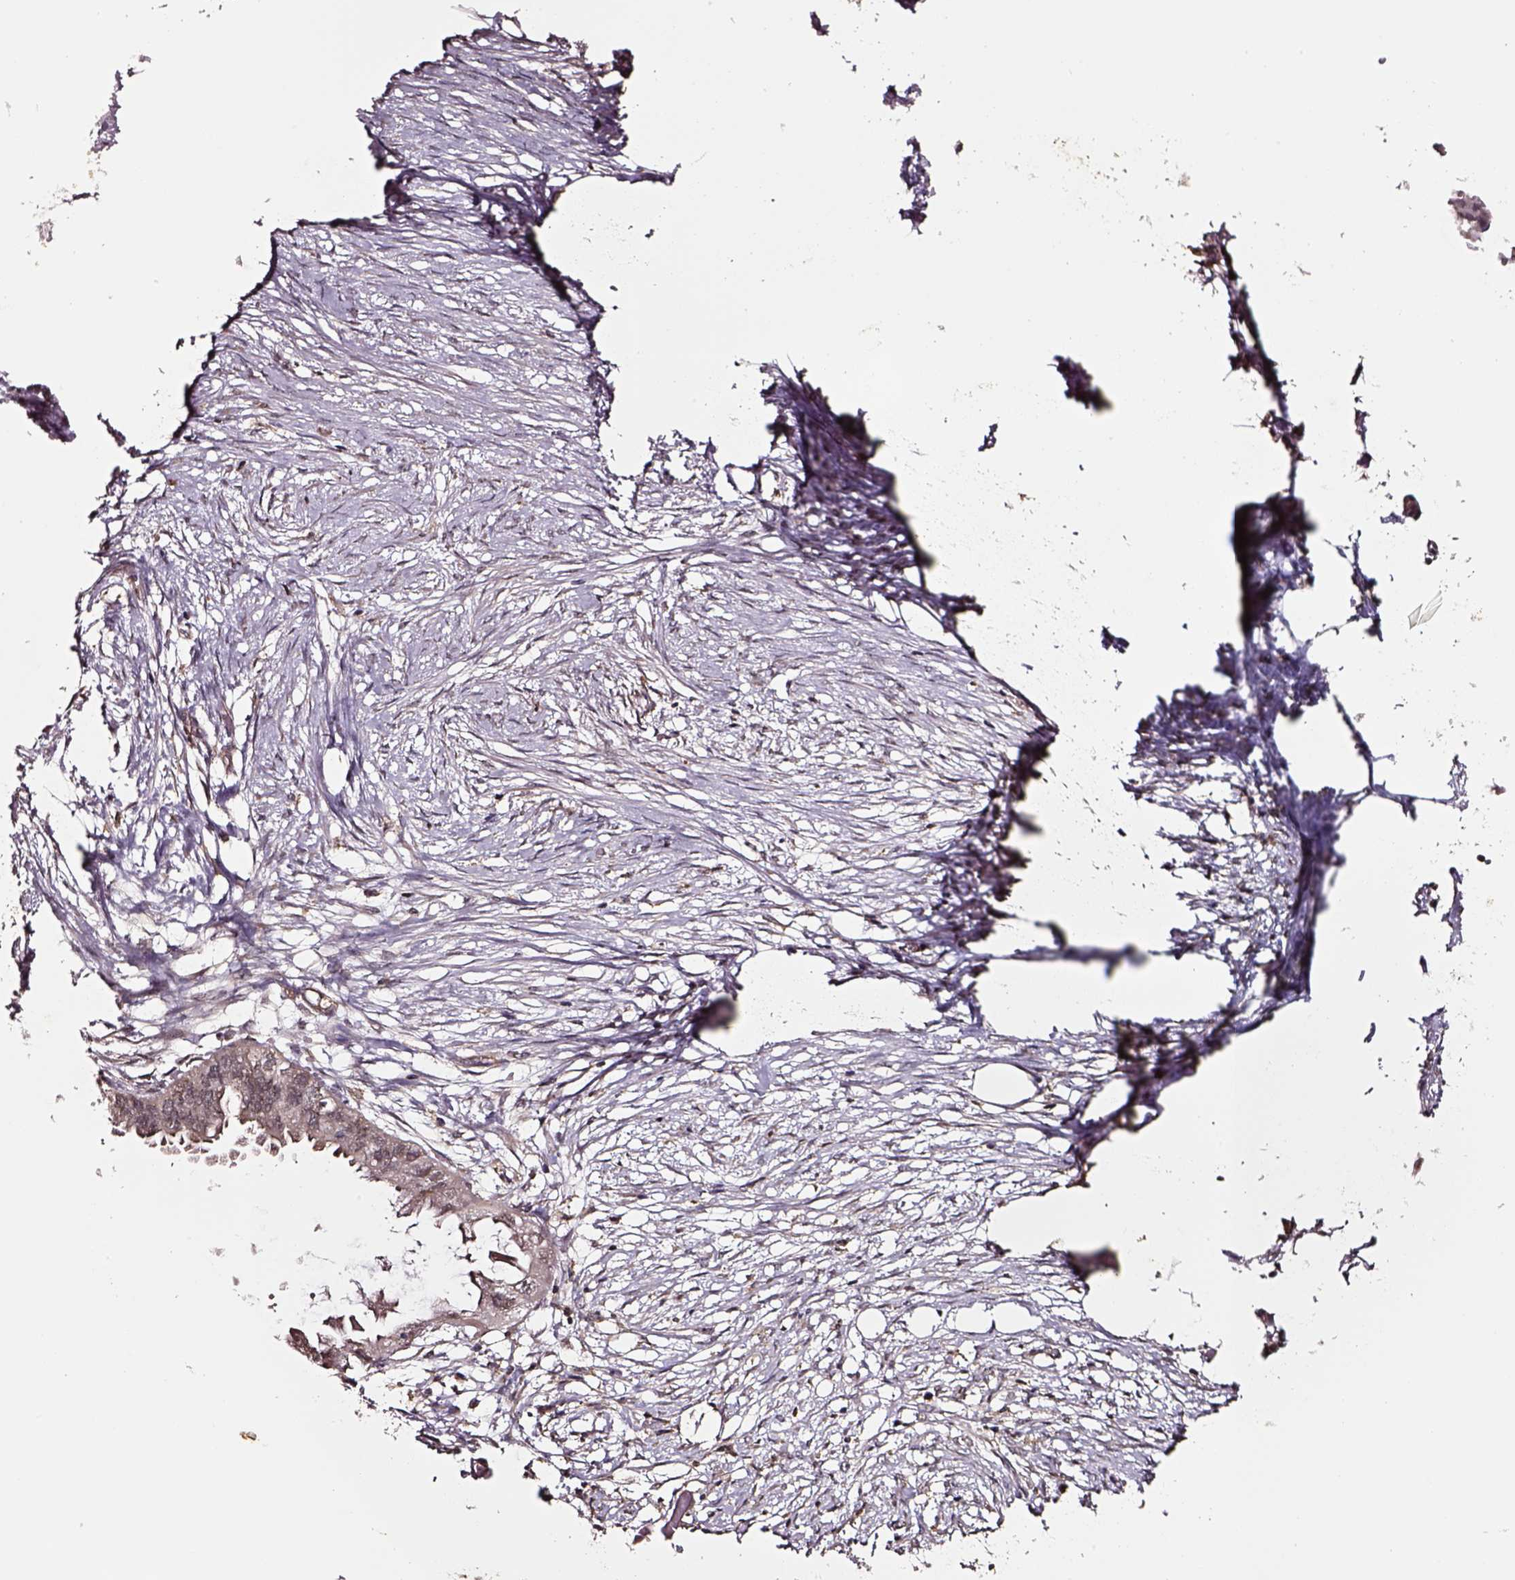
{"staining": {"intensity": "weak", "quantity": "<25%", "location": "cytoplasmic/membranous"}, "tissue": "endometrial cancer", "cell_type": "Tumor cells", "image_type": "cancer", "snomed": [{"axis": "morphology", "description": "Adenocarcinoma, NOS"}, {"axis": "morphology", "description": "Adenocarcinoma, metastatic, NOS"}, {"axis": "topography", "description": "Adipose tissue"}, {"axis": "topography", "description": "Endometrium"}], "caption": "Endometrial cancer was stained to show a protein in brown. There is no significant expression in tumor cells.", "gene": "RASSF5", "patient": {"sex": "female", "age": 67}}